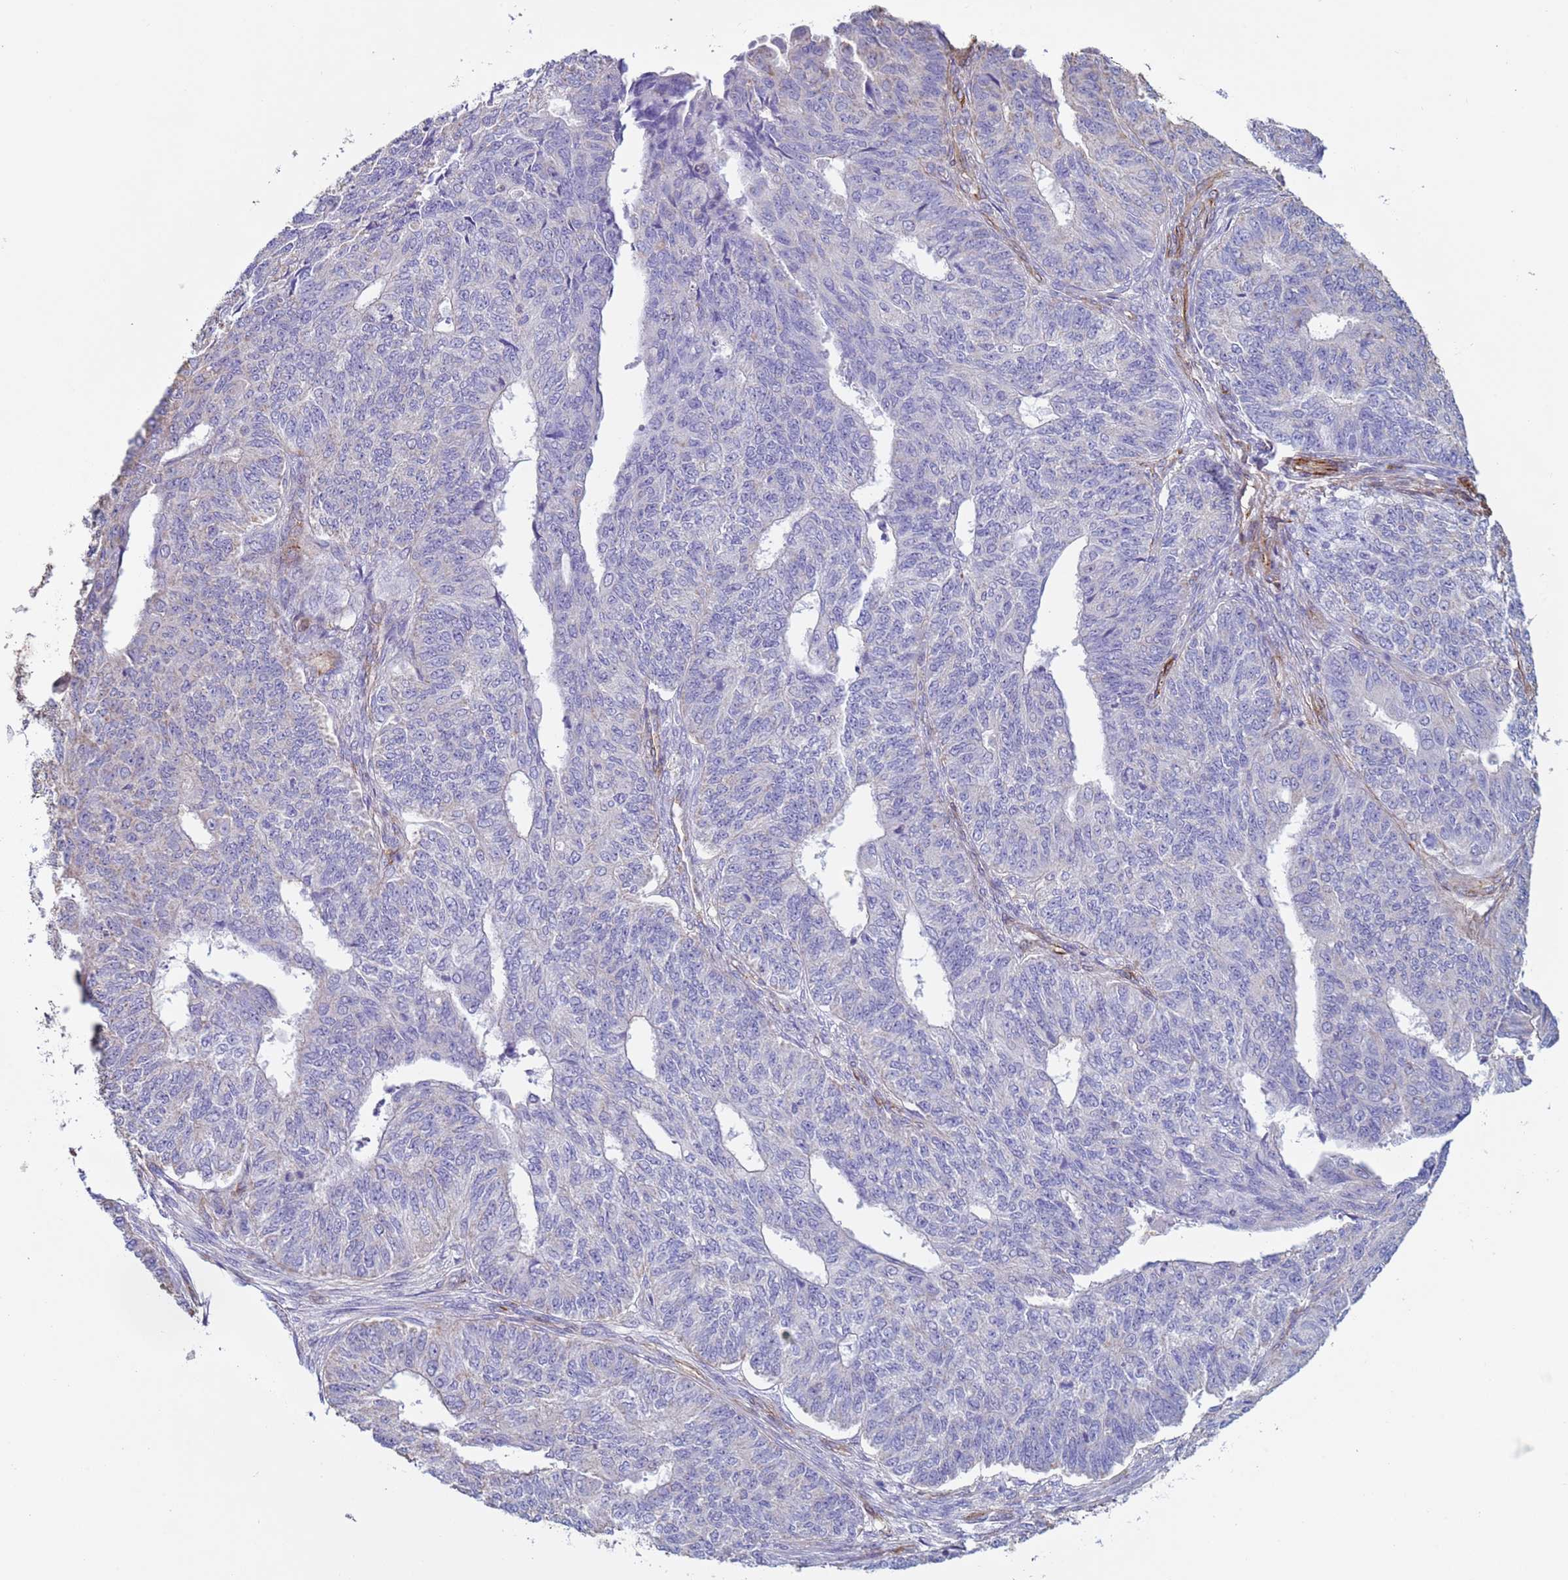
{"staining": {"intensity": "negative", "quantity": "none", "location": "none"}, "tissue": "endometrial cancer", "cell_type": "Tumor cells", "image_type": "cancer", "snomed": [{"axis": "morphology", "description": "Adenocarcinoma, NOS"}, {"axis": "topography", "description": "Endometrium"}], "caption": "This is an immunohistochemistry (IHC) micrograph of human endometrial adenocarcinoma. There is no positivity in tumor cells.", "gene": "GASK1A", "patient": {"sex": "female", "age": 32}}